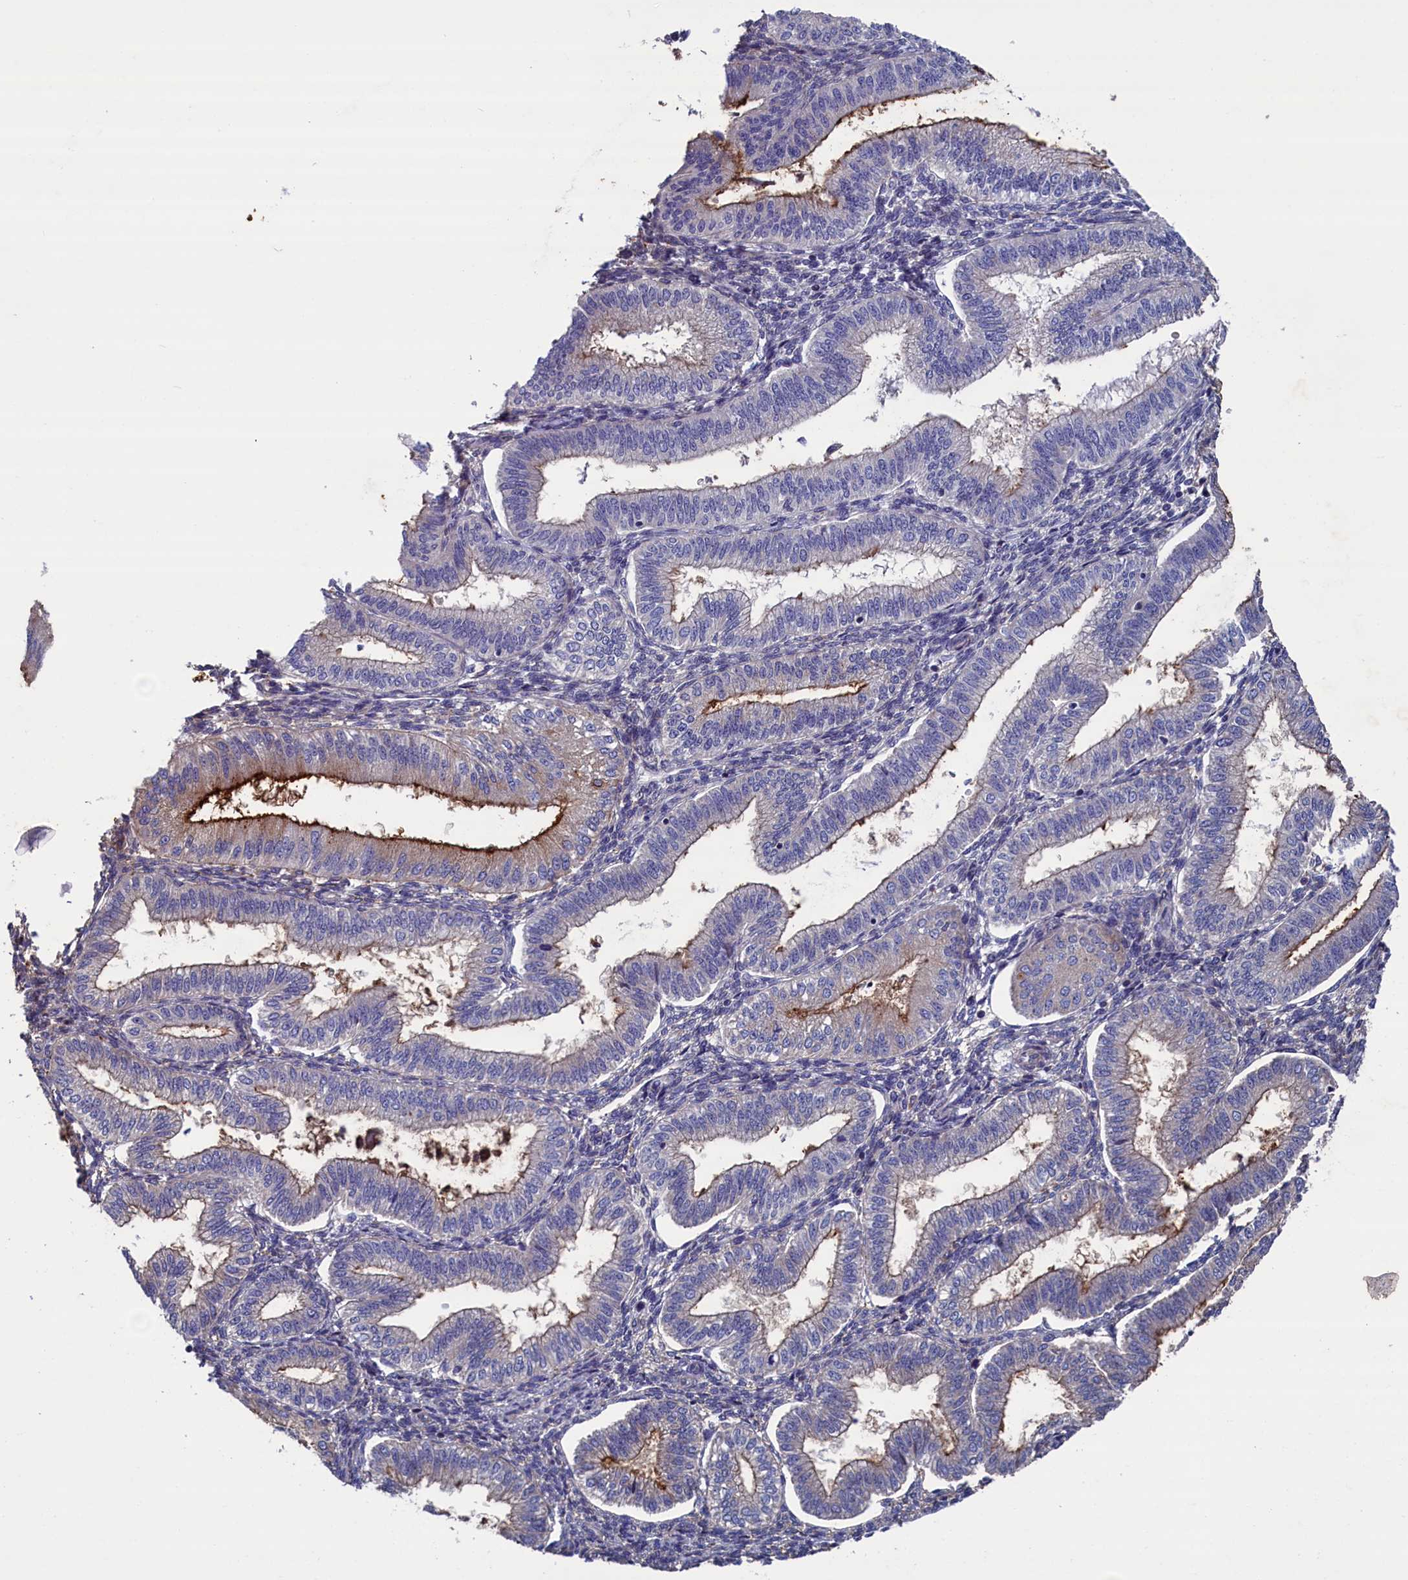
{"staining": {"intensity": "negative", "quantity": "none", "location": "none"}, "tissue": "endometrium", "cell_type": "Cells in endometrial stroma", "image_type": "normal", "snomed": [{"axis": "morphology", "description": "Normal tissue, NOS"}, {"axis": "topography", "description": "Endometrium"}], "caption": "Cells in endometrial stroma show no significant protein positivity in unremarkable endometrium. (DAB IHC visualized using brightfield microscopy, high magnification).", "gene": "SPATA13", "patient": {"sex": "female", "age": 39}}